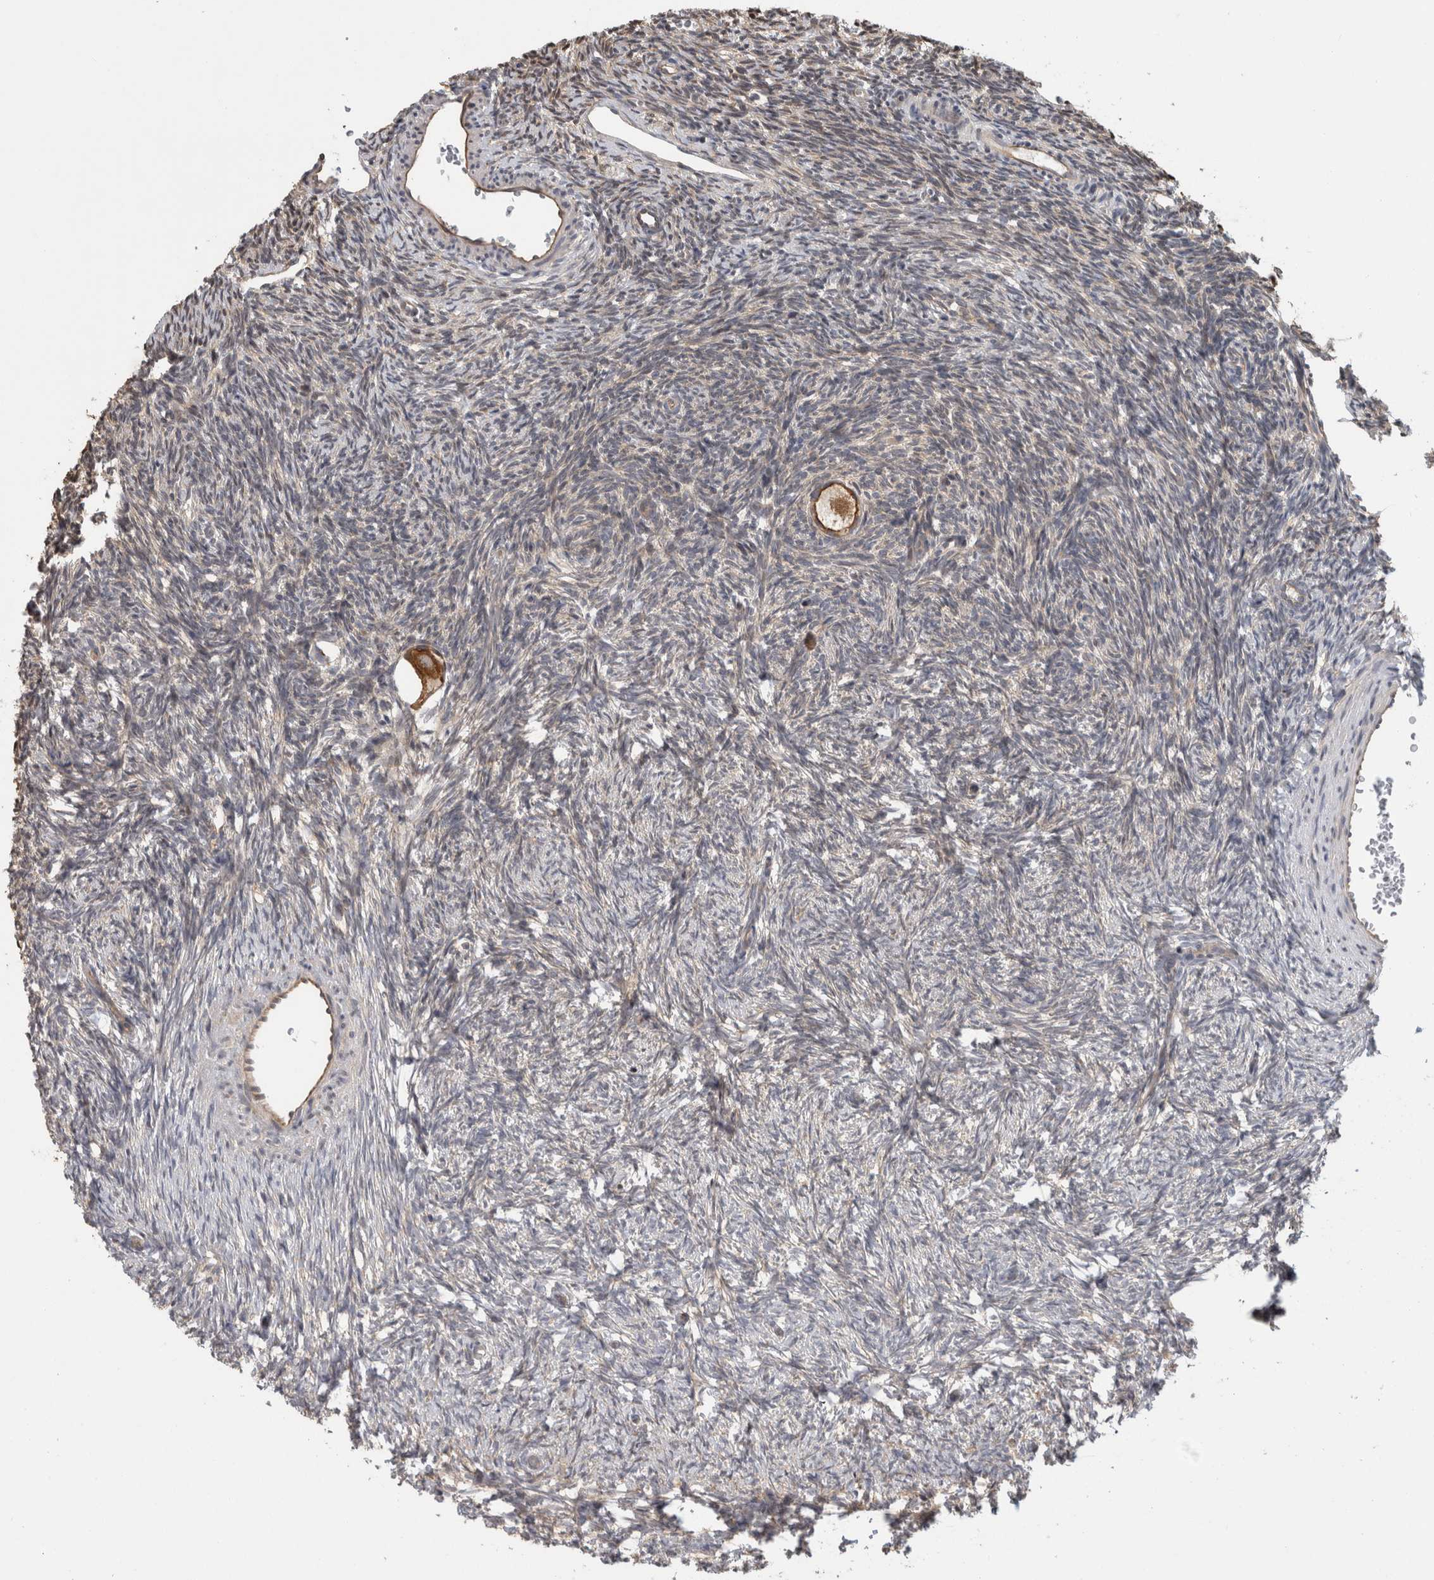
{"staining": {"intensity": "moderate", "quantity": ">75%", "location": "cytoplasmic/membranous"}, "tissue": "ovary", "cell_type": "Follicle cells", "image_type": "normal", "snomed": [{"axis": "morphology", "description": "Normal tissue, NOS"}, {"axis": "topography", "description": "Ovary"}], "caption": "Immunohistochemical staining of unremarkable human ovary reveals >75% levels of moderate cytoplasmic/membranous protein staining in approximately >75% of follicle cells.", "gene": "PARP6", "patient": {"sex": "female", "age": 34}}